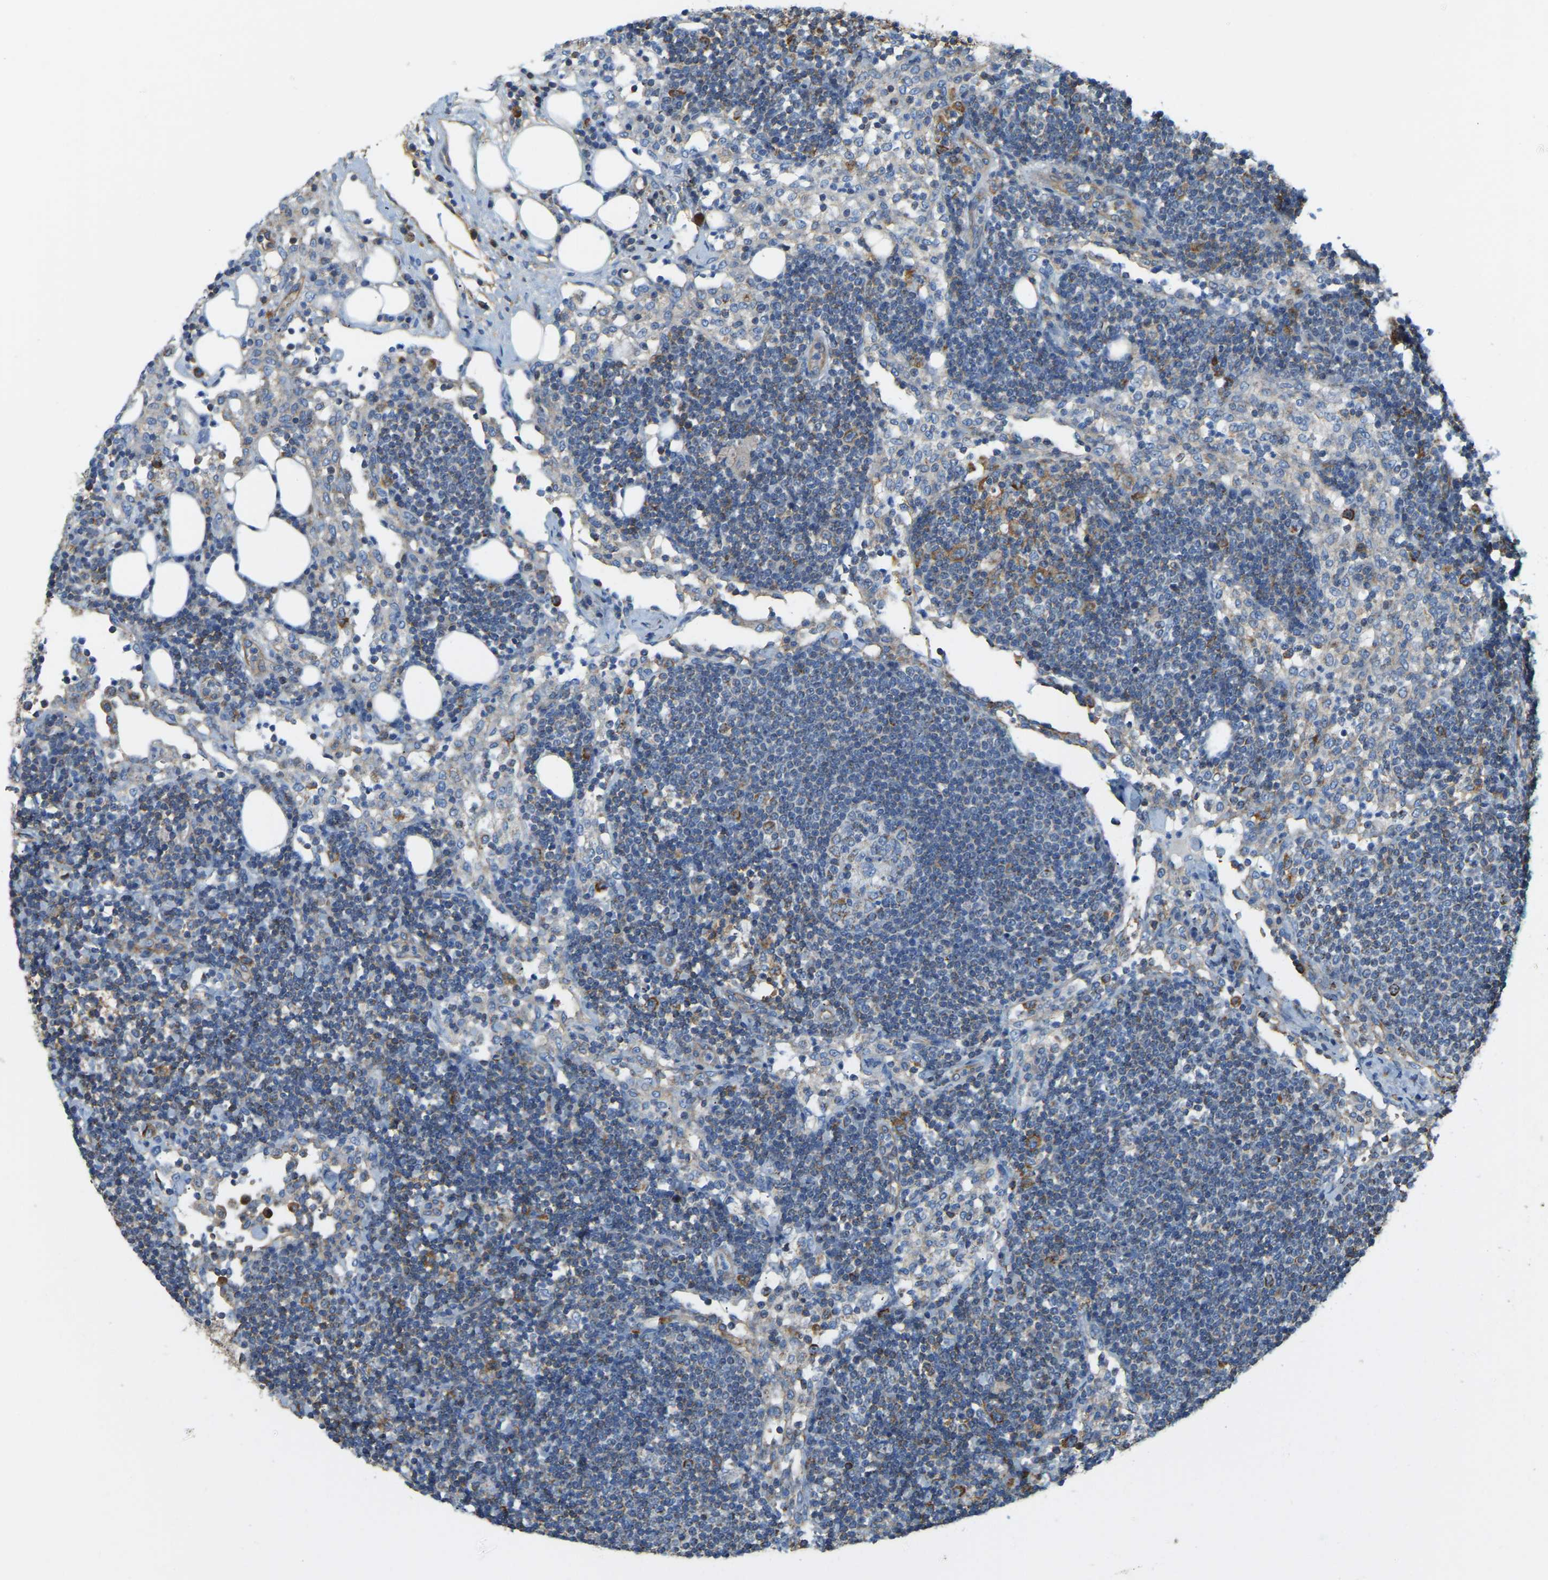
{"staining": {"intensity": "moderate", "quantity": "<25%", "location": "cytoplasmic/membranous"}, "tissue": "lymph node", "cell_type": "Germinal center cells", "image_type": "normal", "snomed": [{"axis": "morphology", "description": "Normal tissue, NOS"}, {"axis": "morphology", "description": "Carcinoid, malignant, NOS"}, {"axis": "topography", "description": "Lymph node"}], "caption": "Immunohistochemistry photomicrograph of unremarkable lymph node: human lymph node stained using immunohistochemistry exhibits low levels of moderate protein expression localized specifically in the cytoplasmic/membranous of germinal center cells, appearing as a cytoplasmic/membranous brown color.", "gene": "AHNAK", "patient": {"sex": "male", "age": 47}}